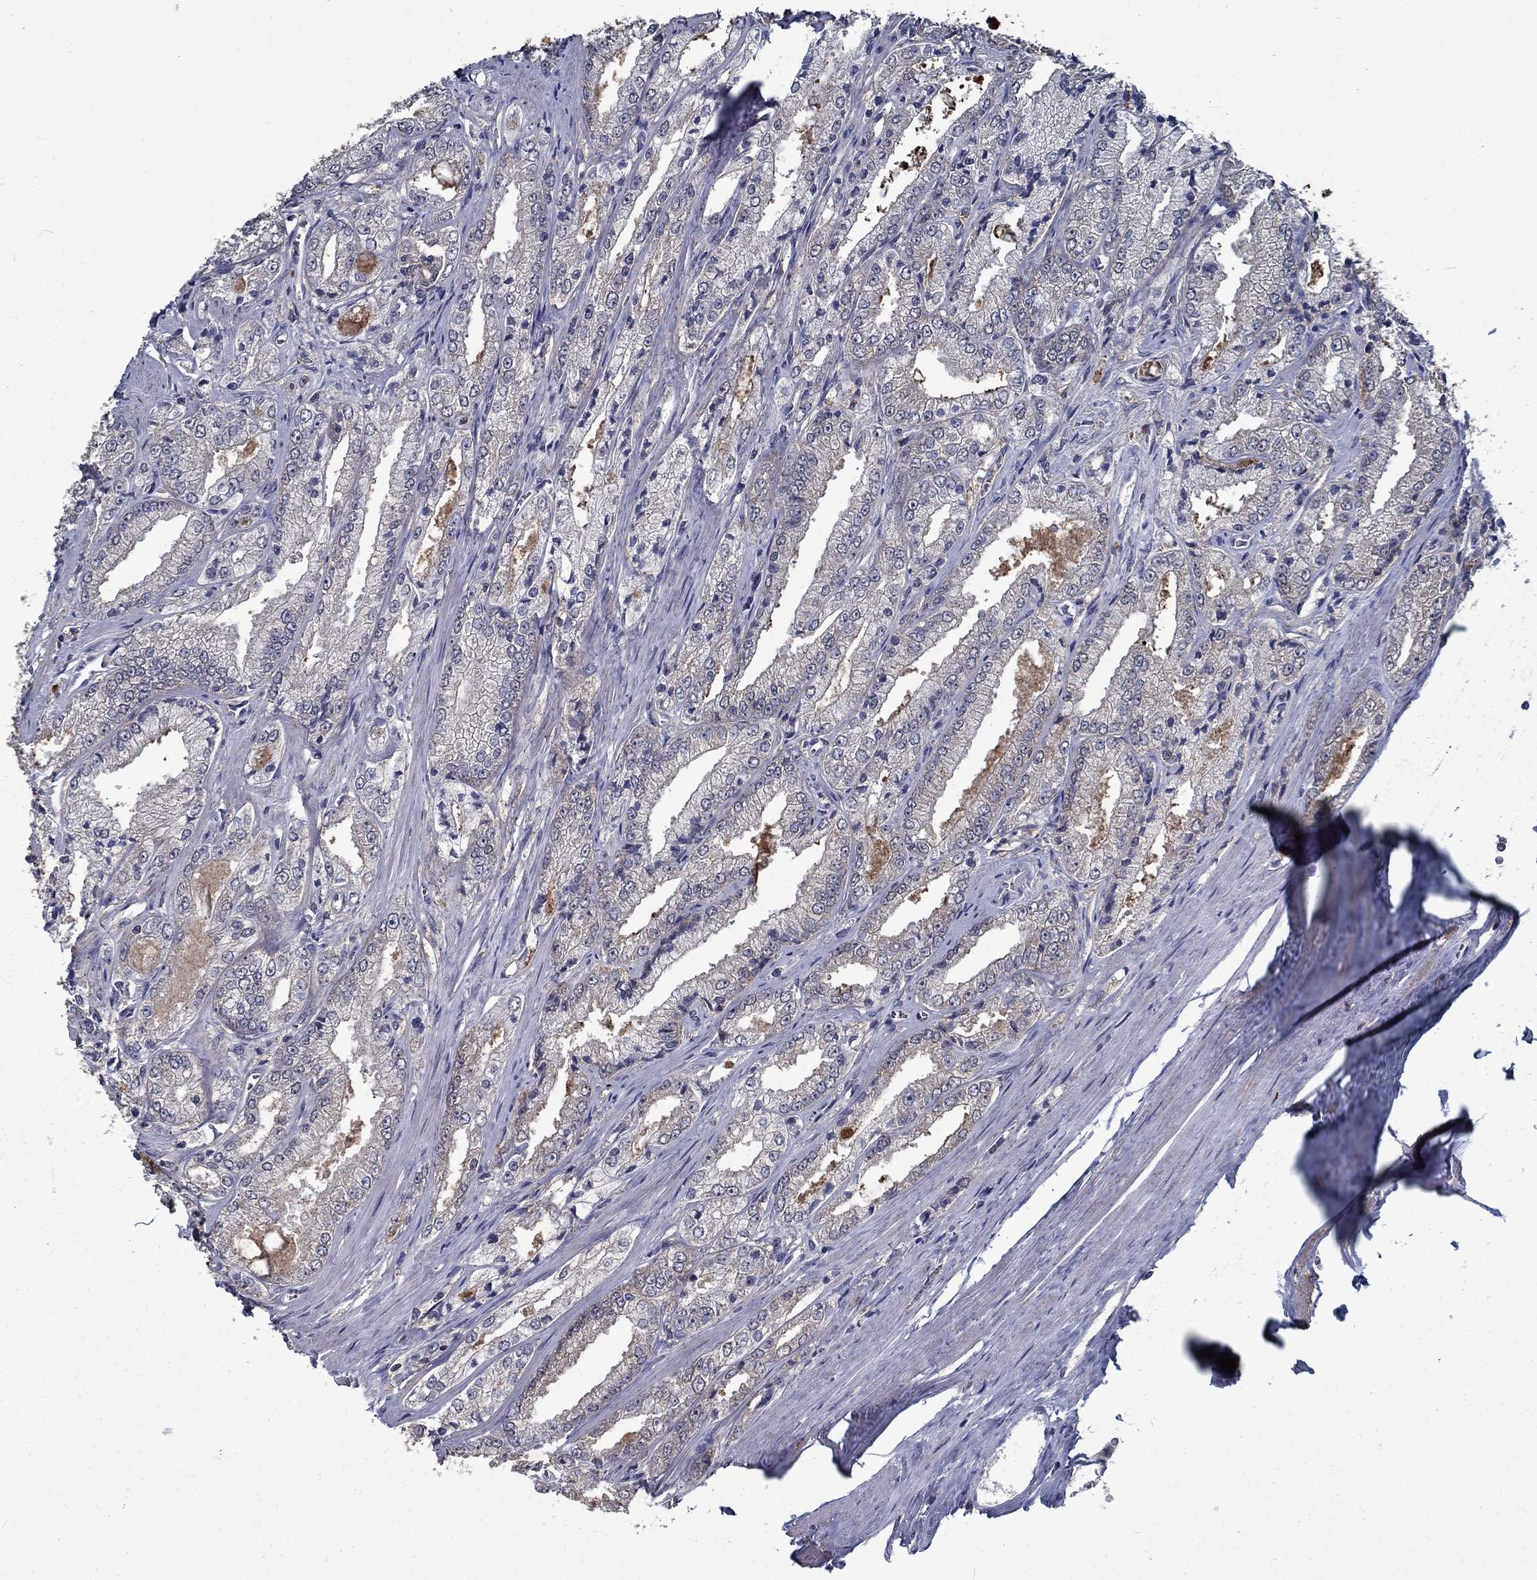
{"staining": {"intensity": "negative", "quantity": "none", "location": "none"}, "tissue": "prostate cancer", "cell_type": "Tumor cells", "image_type": "cancer", "snomed": [{"axis": "morphology", "description": "Adenocarcinoma, NOS"}, {"axis": "morphology", "description": "Adenocarcinoma, High grade"}, {"axis": "topography", "description": "Prostate"}], "caption": "Immunohistochemical staining of prostate cancer reveals no significant staining in tumor cells.", "gene": "SLC44A1", "patient": {"sex": "male", "age": 70}}